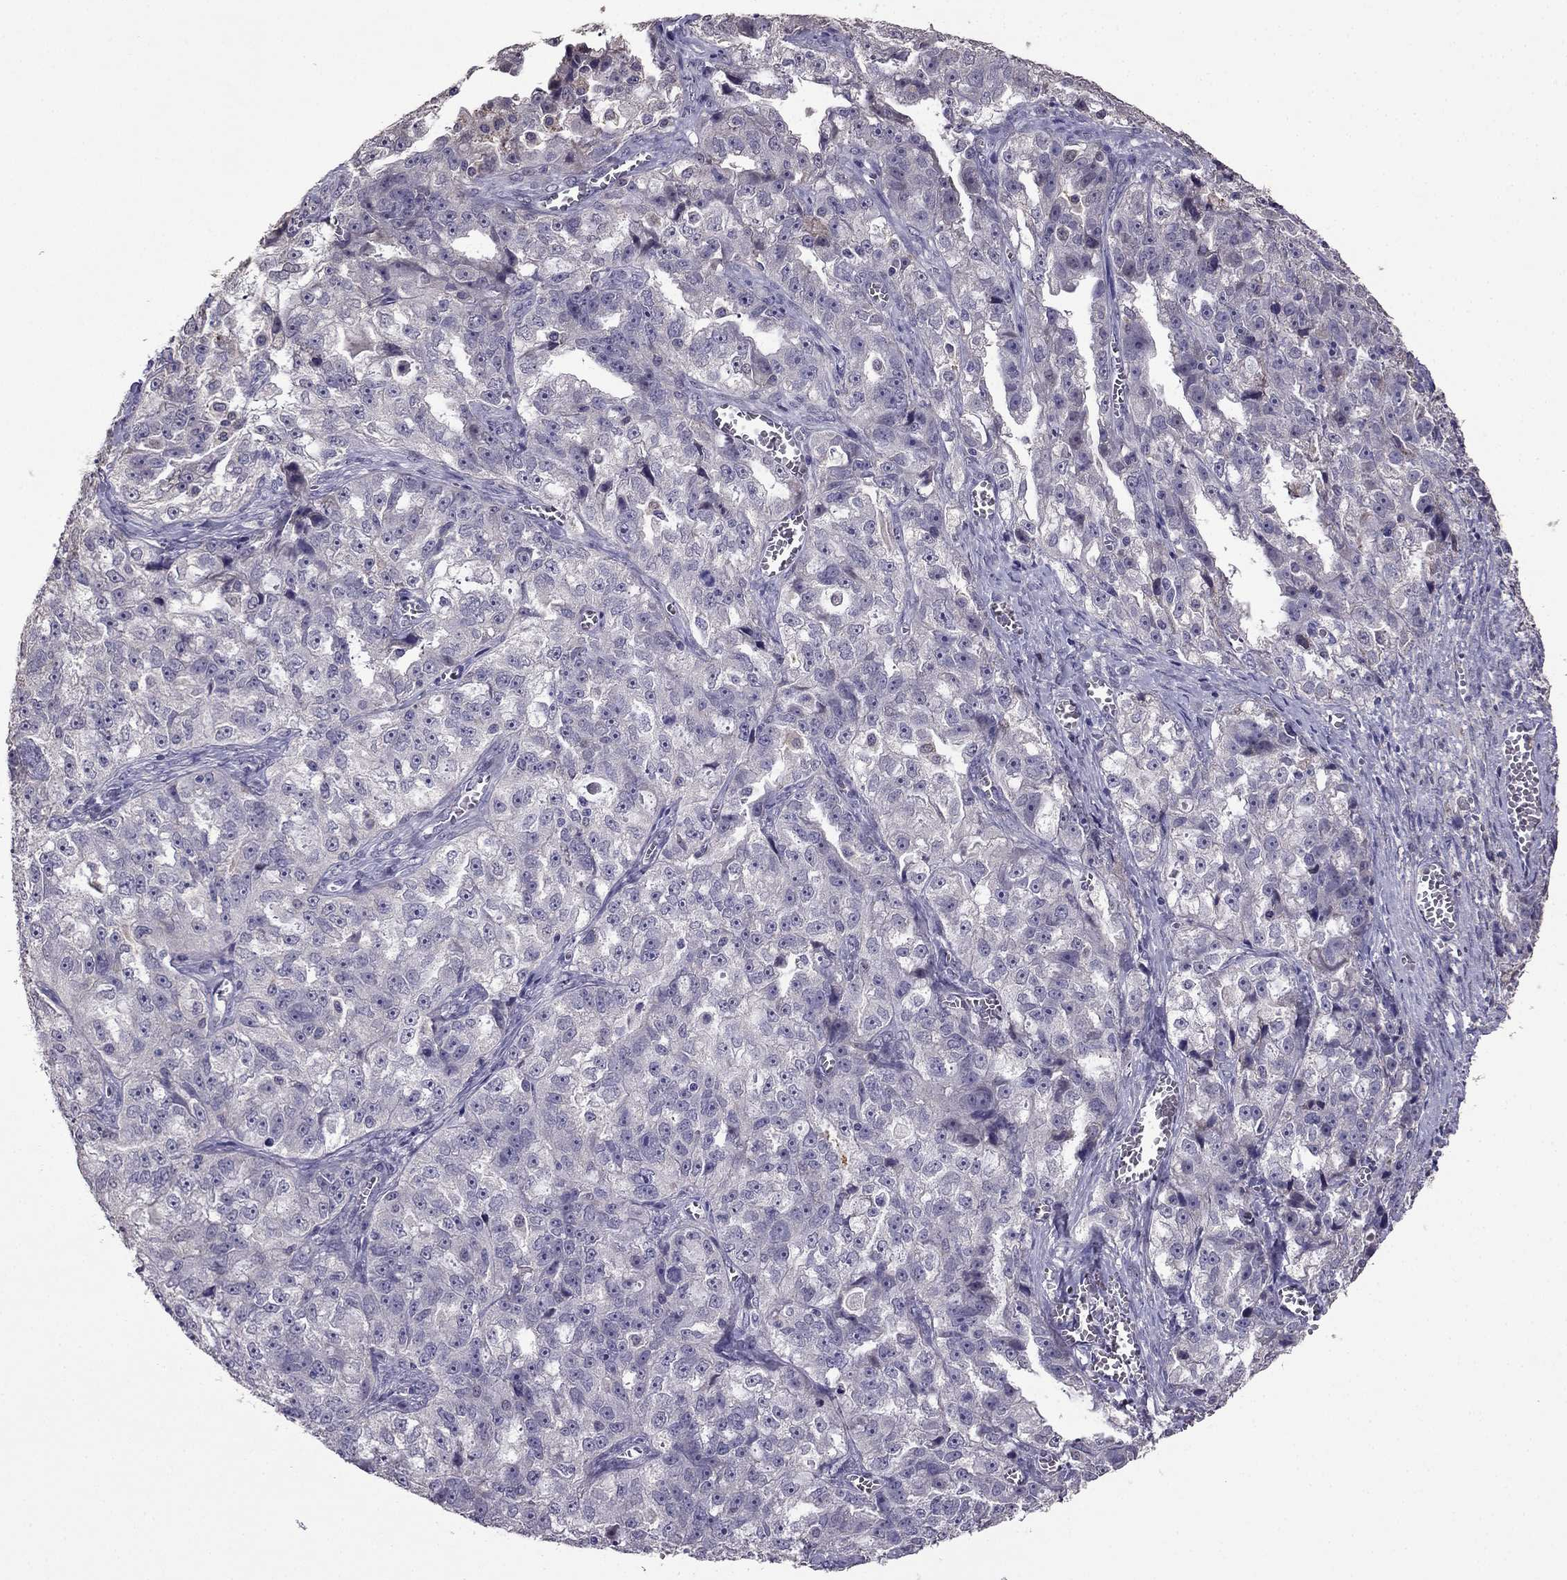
{"staining": {"intensity": "negative", "quantity": "none", "location": "none"}, "tissue": "ovarian cancer", "cell_type": "Tumor cells", "image_type": "cancer", "snomed": [{"axis": "morphology", "description": "Cystadenocarcinoma, serous, NOS"}, {"axis": "topography", "description": "Ovary"}], "caption": "Histopathology image shows no significant protein staining in tumor cells of ovarian serous cystadenocarcinoma.", "gene": "CDH9", "patient": {"sex": "female", "age": 51}}